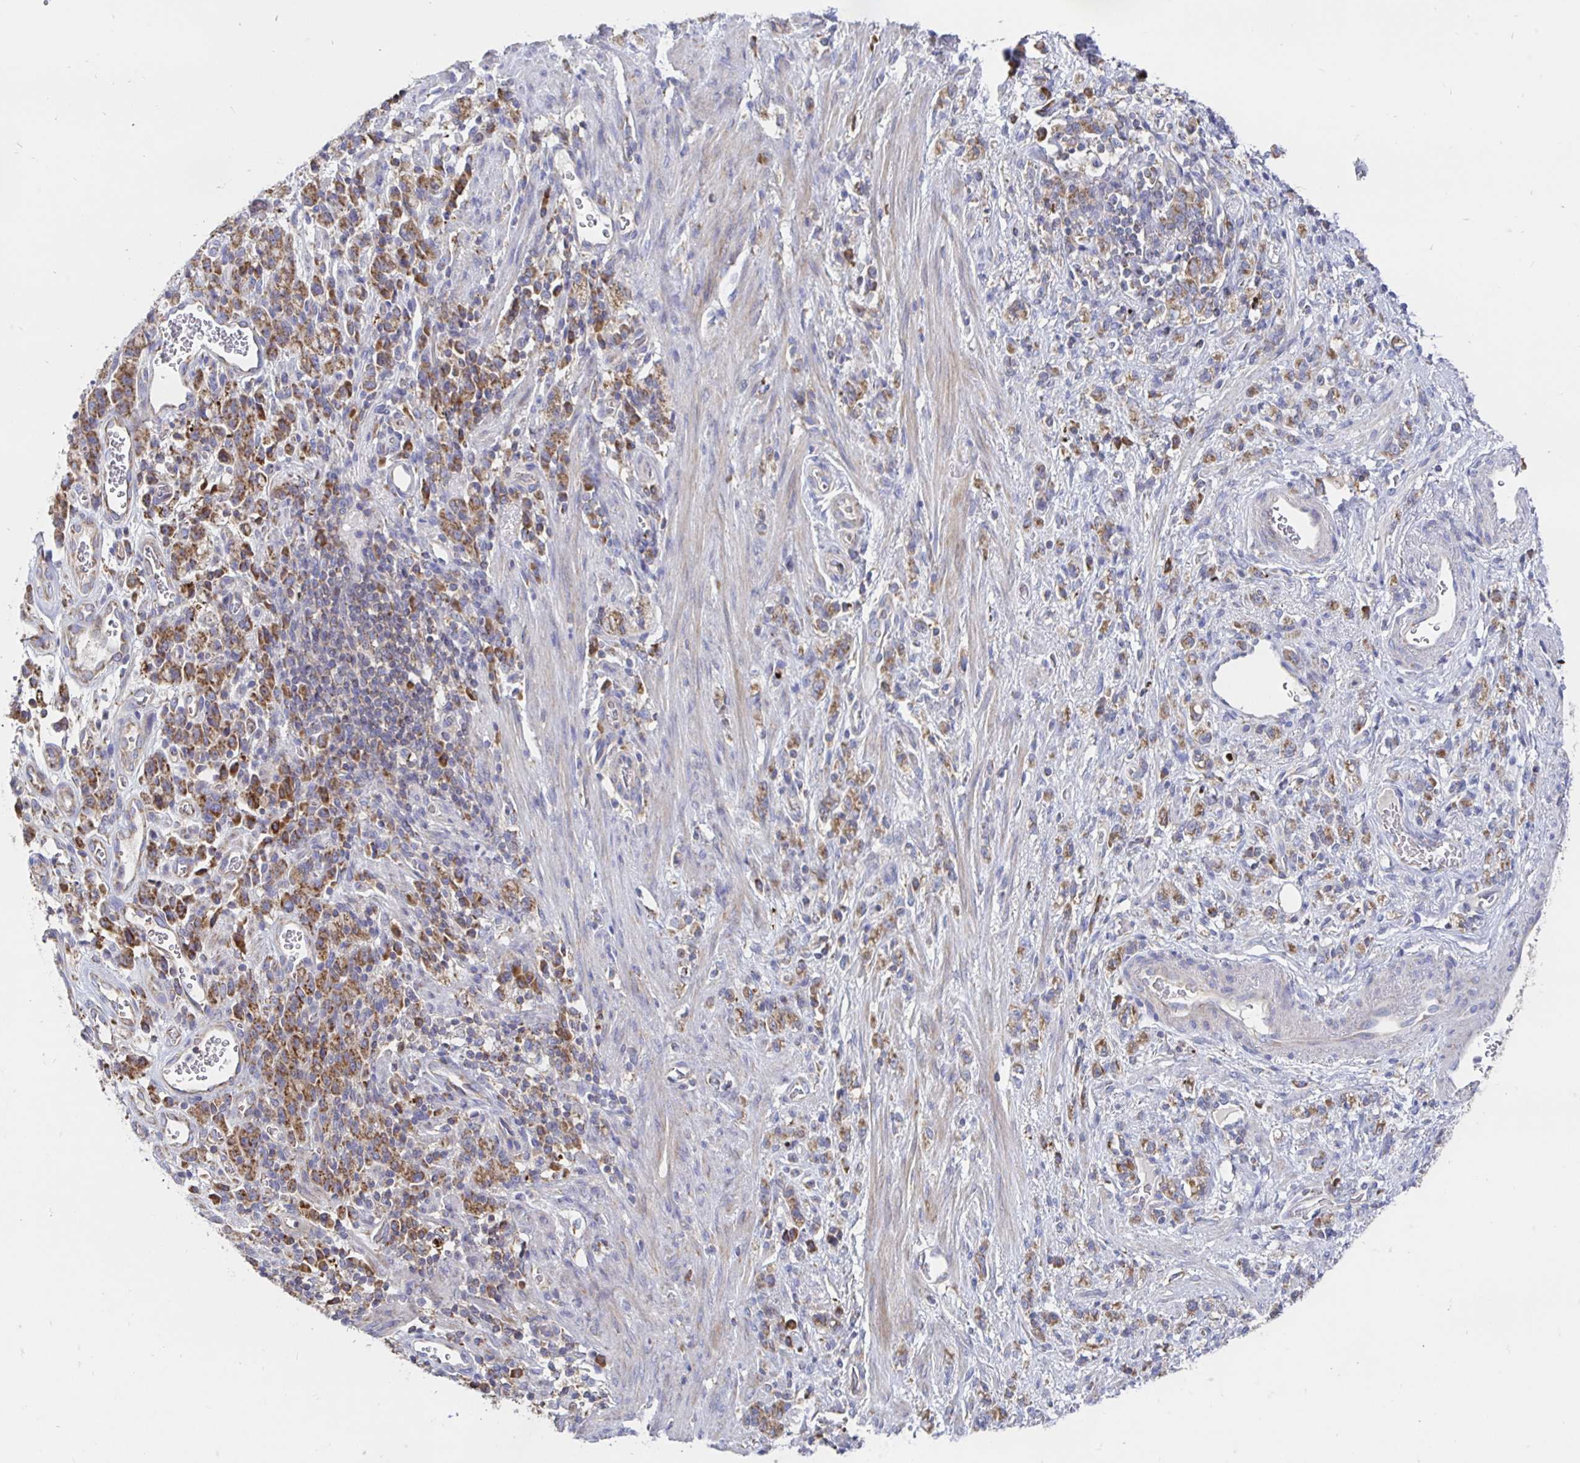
{"staining": {"intensity": "moderate", "quantity": "25%-75%", "location": "cytoplasmic/membranous"}, "tissue": "stomach cancer", "cell_type": "Tumor cells", "image_type": "cancer", "snomed": [{"axis": "morphology", "description": "Adenocarcinoma, NOS"}, {"axis": "topography", "description": "Stomach"}], "caption": "Approximately 25%-75% of tumor cells in adenocarcinoma (stomach) exhibit moderate cytoplasmic/membranous protein expression as visualized by brown immunohistochemical staining.", "gene": "PRDX3", "patient": {"sex": "male", "age": 77}}